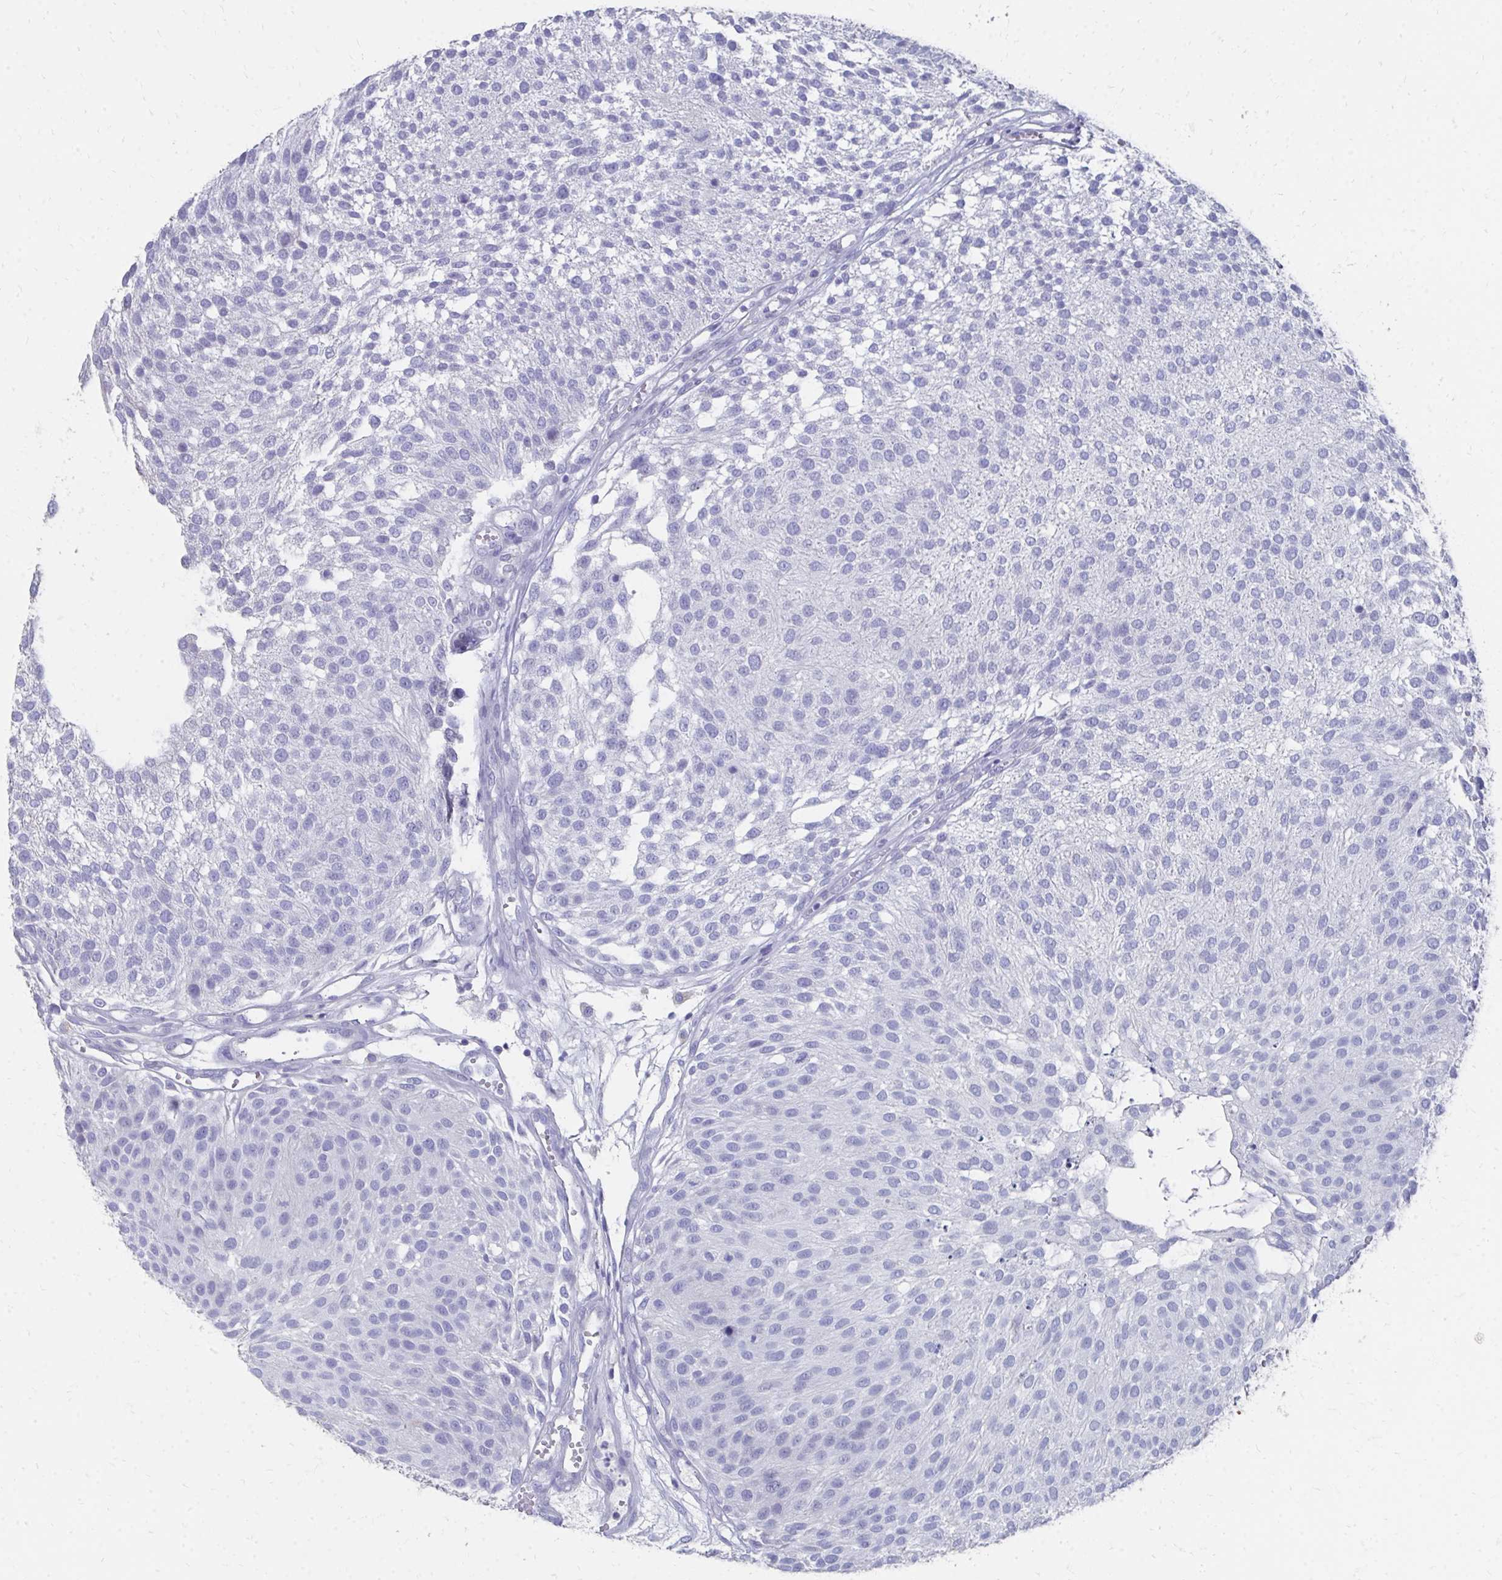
{"staining": {"intensity": "negative", "quantity": "none", "location": "none"}, "tissue": "urothelial cancer", "cell_type": "Tumor cells", "image_type": "cancer", "snomed": [{"axis": "morphology", "description": "Urothelial carcinoma, NOS"}, {"axis": "topography", "description": "Urinary bladder"}], "caption": "Tumor cells are negative for protein expression in human transitional cell carcinoma.", "gene": "HGD", "patient": {"sex": "male", "age": 84}}